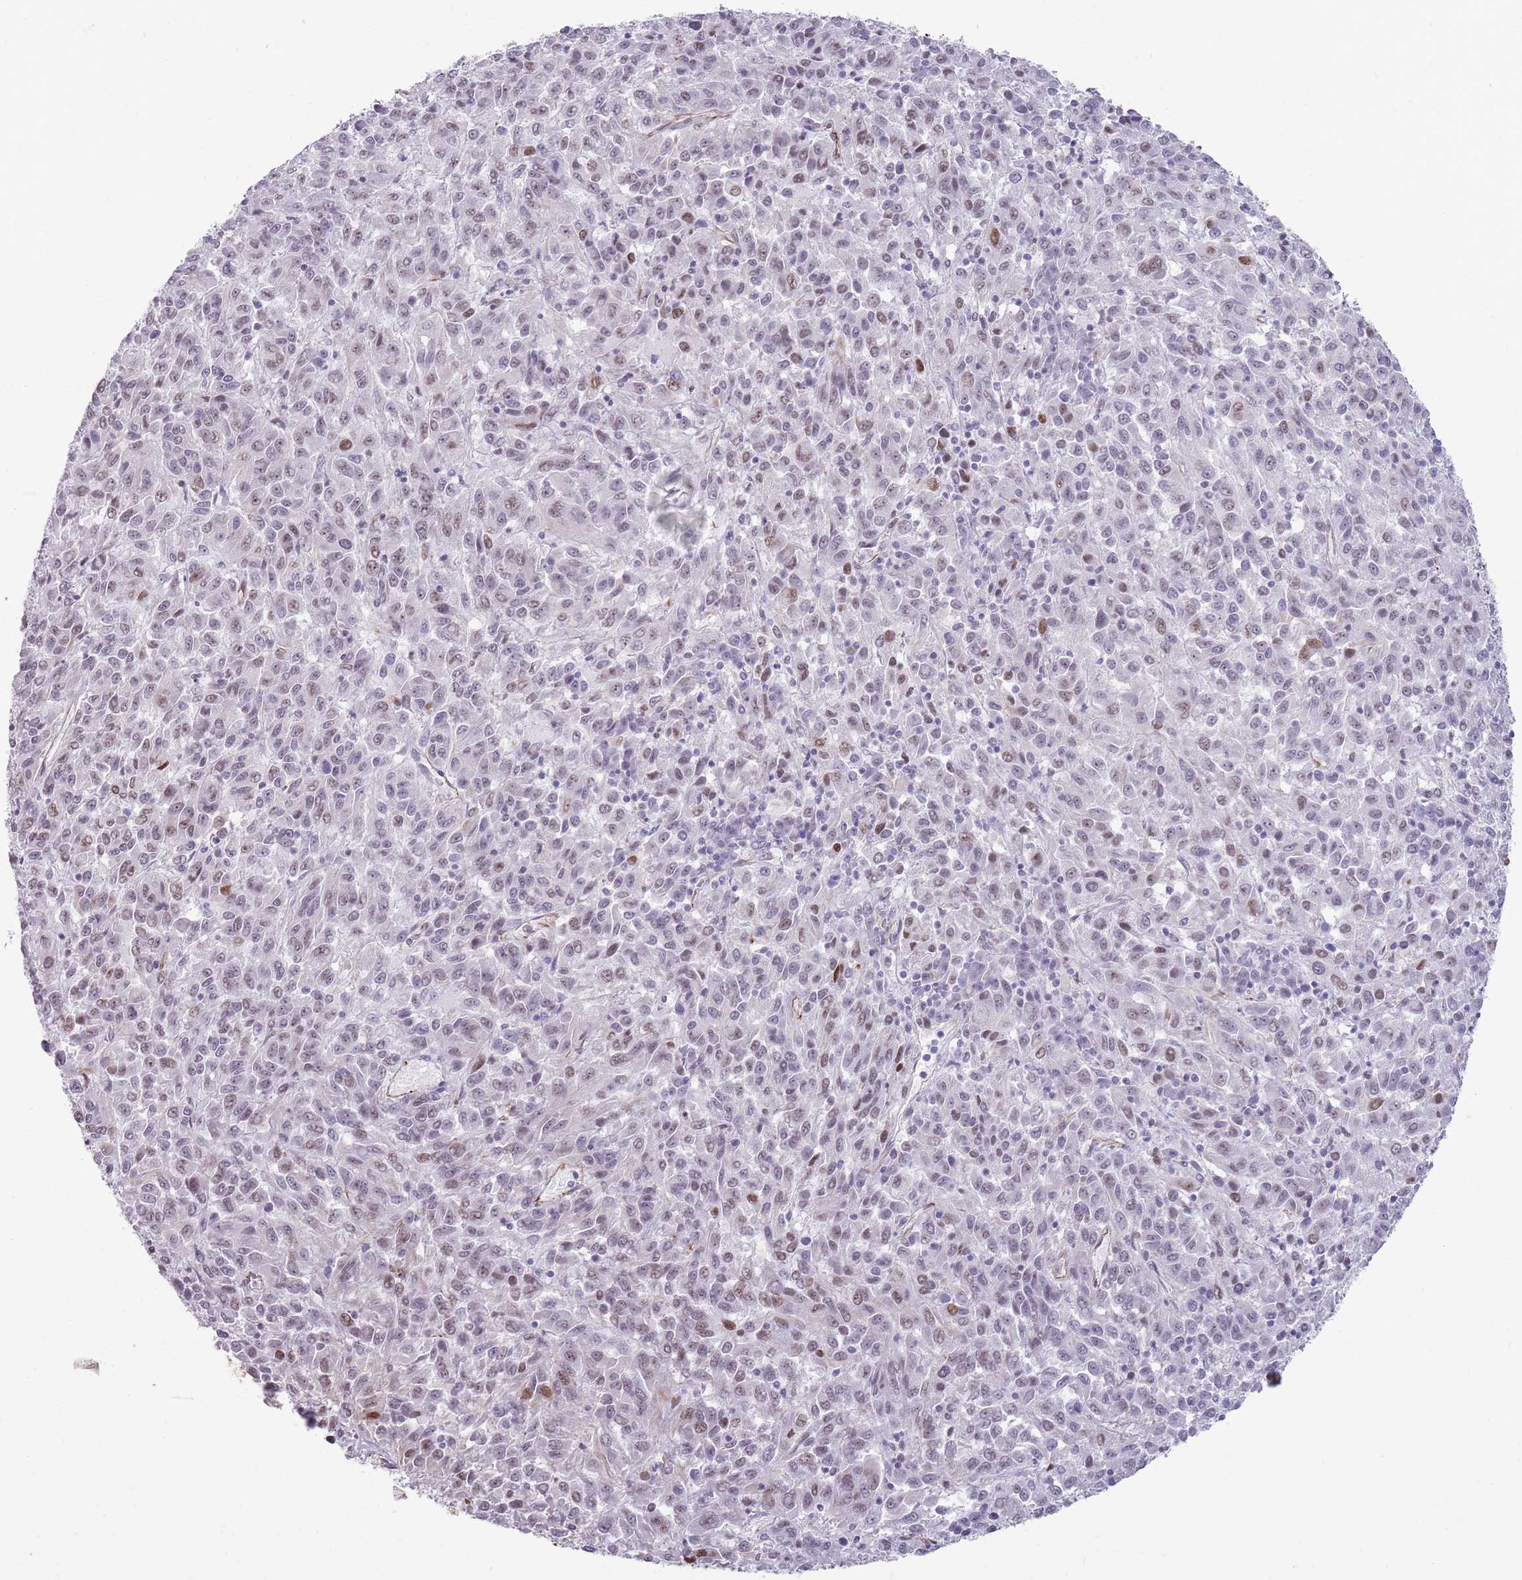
{"staining": {"intensity": "weak", "quantity": "25%-75%", "location": "nuclear"}, "tissue": "melanoma", "cell_type": "Tumor cells", "image_type": "cancer", "snomed": [{"axis": "morphology", "description": "Malignant melanoma, Metastatic site"}, {"axis": "topography", "description": "Lung"}], "caption": "A brown stain labels weak nuclear expression of a protein in melanoma tumor cells. The staining is performed using DAB (3,3'-diaminobenzidine) brown chromogen to label protein expression. The nuclei are counter-stained blue using hematoxylin.", "gene": "NBPF3", "patient": {"sex": "male", "age": 64}}